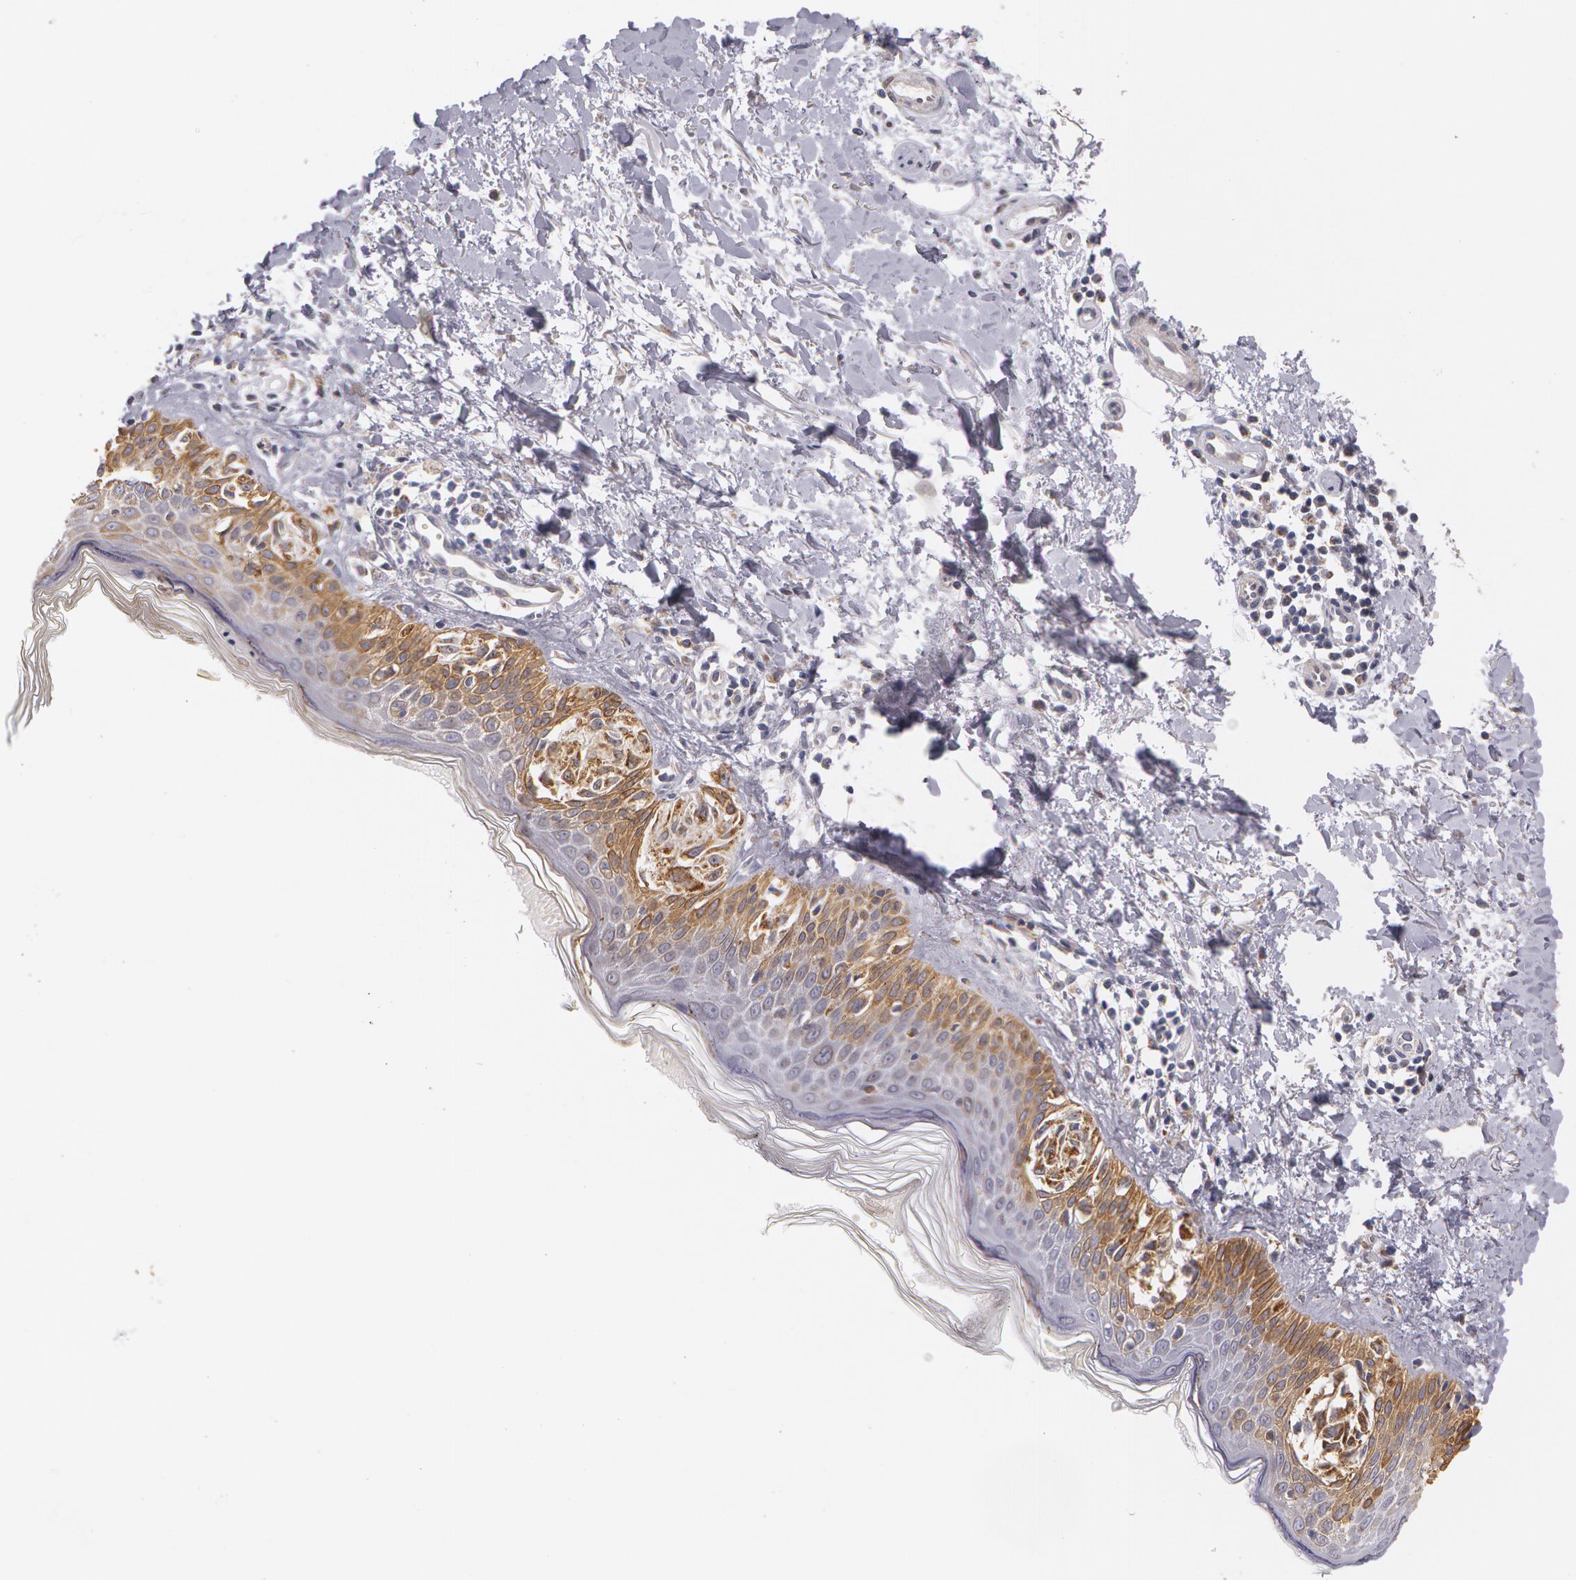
{"staining": {"intensity": "moderate", "quantity": ">75%", "location": "cytoplasmic/membranous"}, "tissue": "melanoma", "cell_type": "Tumor cells", "image_type": "cancer", "snomed": [{"axis": "morphology", "description": "Malignant melanoma, NOS"}, {"axis": "topography", "description": "Skin"}], "caption": "DAB immunohistochemical staining of melanoma exhibits moderate cytoplasmic/membranous protein staining in approximately >75% of tumor cells.", "gene": "KRT18", "patient": {"sex": "female", "age": 73}}